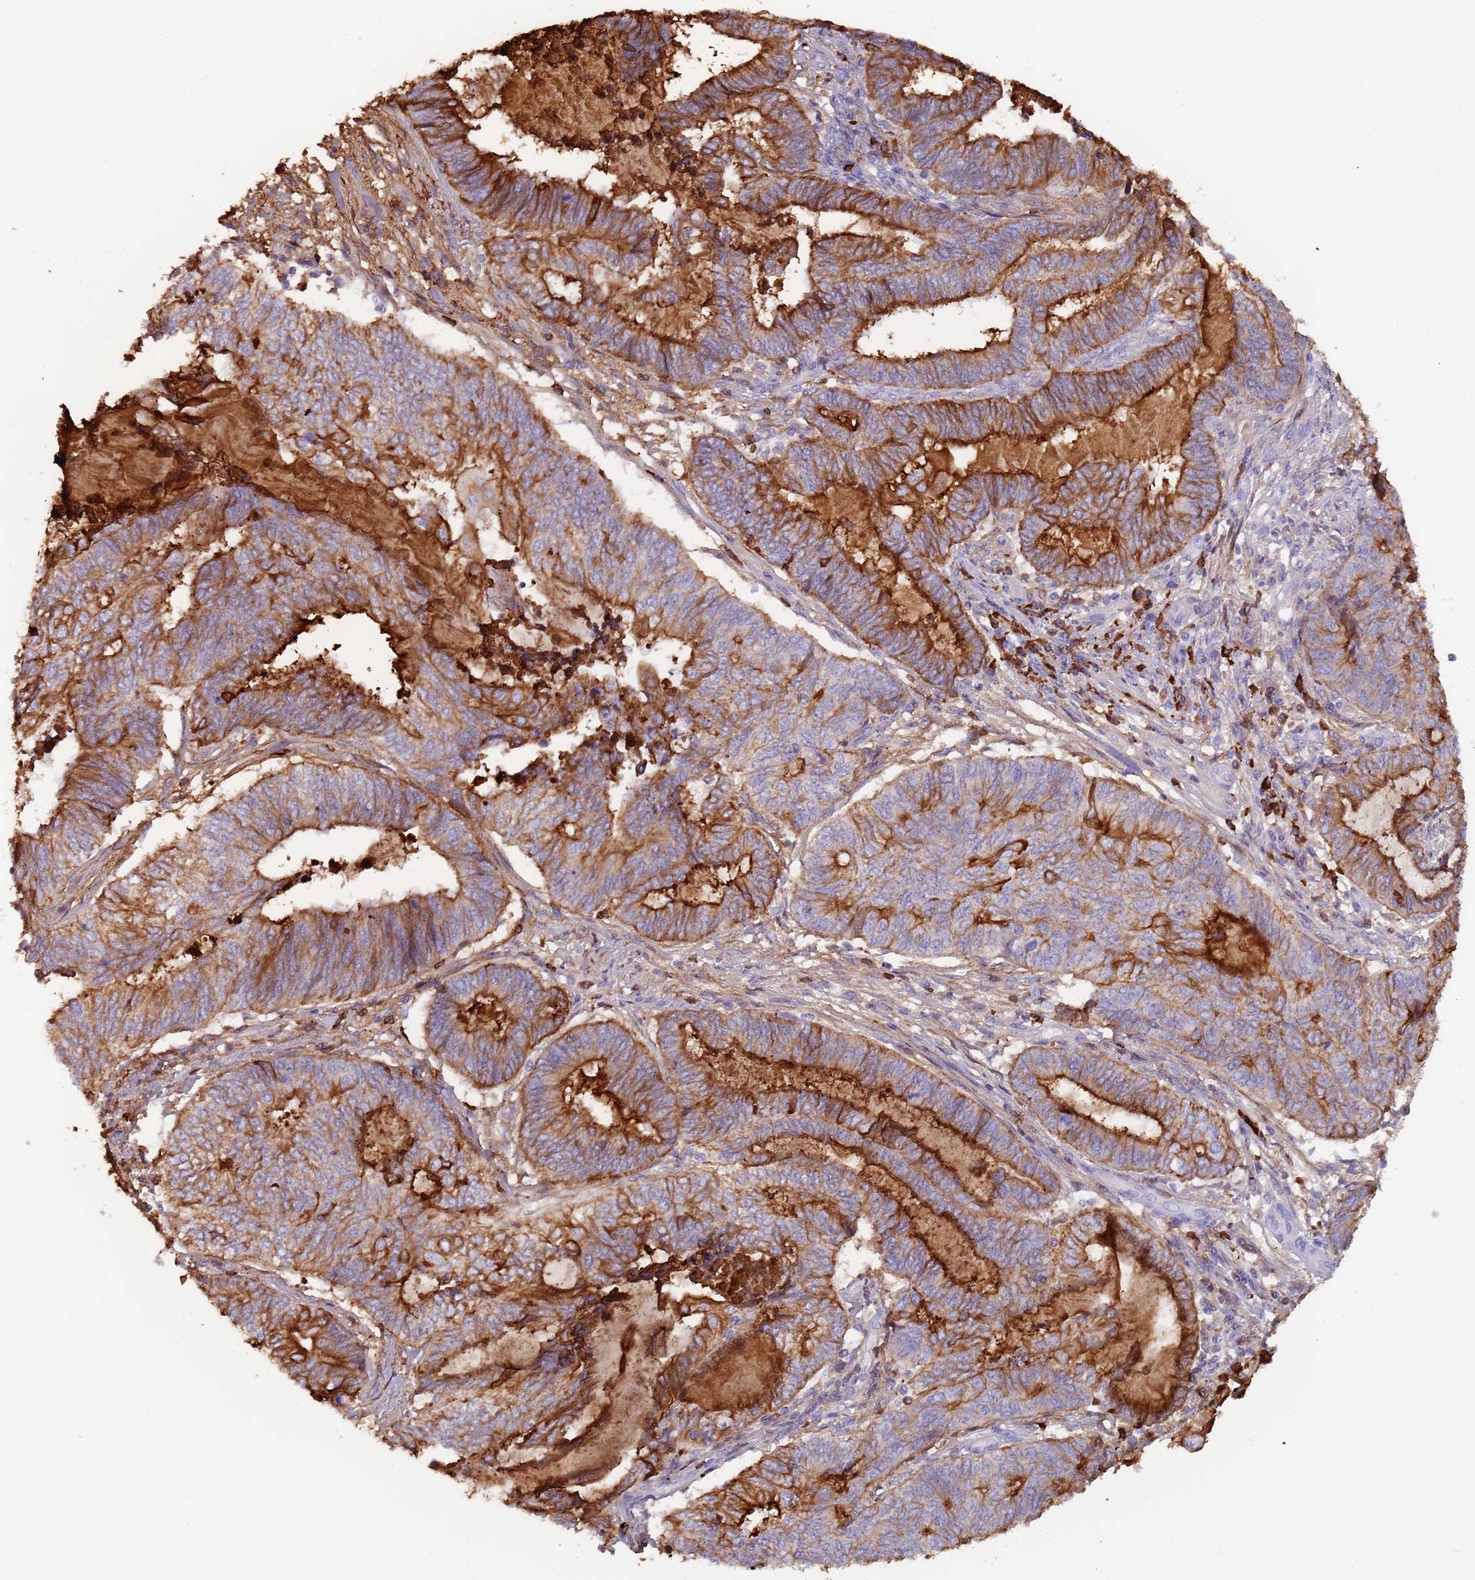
{"staining": {"intensity": "strong", "quantity": "25%-75%", "location": "cytoplasmic/membranous"}, "tissue": "endometrial cancer", "cell_type": "Tumor cells", "image_type": "cancer", "snomed": [{"axis": "morphology", "description": "Adenocarcinoma, NOS"}, {"axis": "topography", "description": "Uterus"}, {"axis": "topography", "description": "Endometrium"}], "caption": "Immunohistochemistry (IHC) of adenocarcinoma (endometrial) demonstrates high levels of strong cytoplasmic/membranous staining in about 25%-75% of tumor cells.", "gene": "CYSLTR2", "patient": {"sex": "female", "age": 70}}